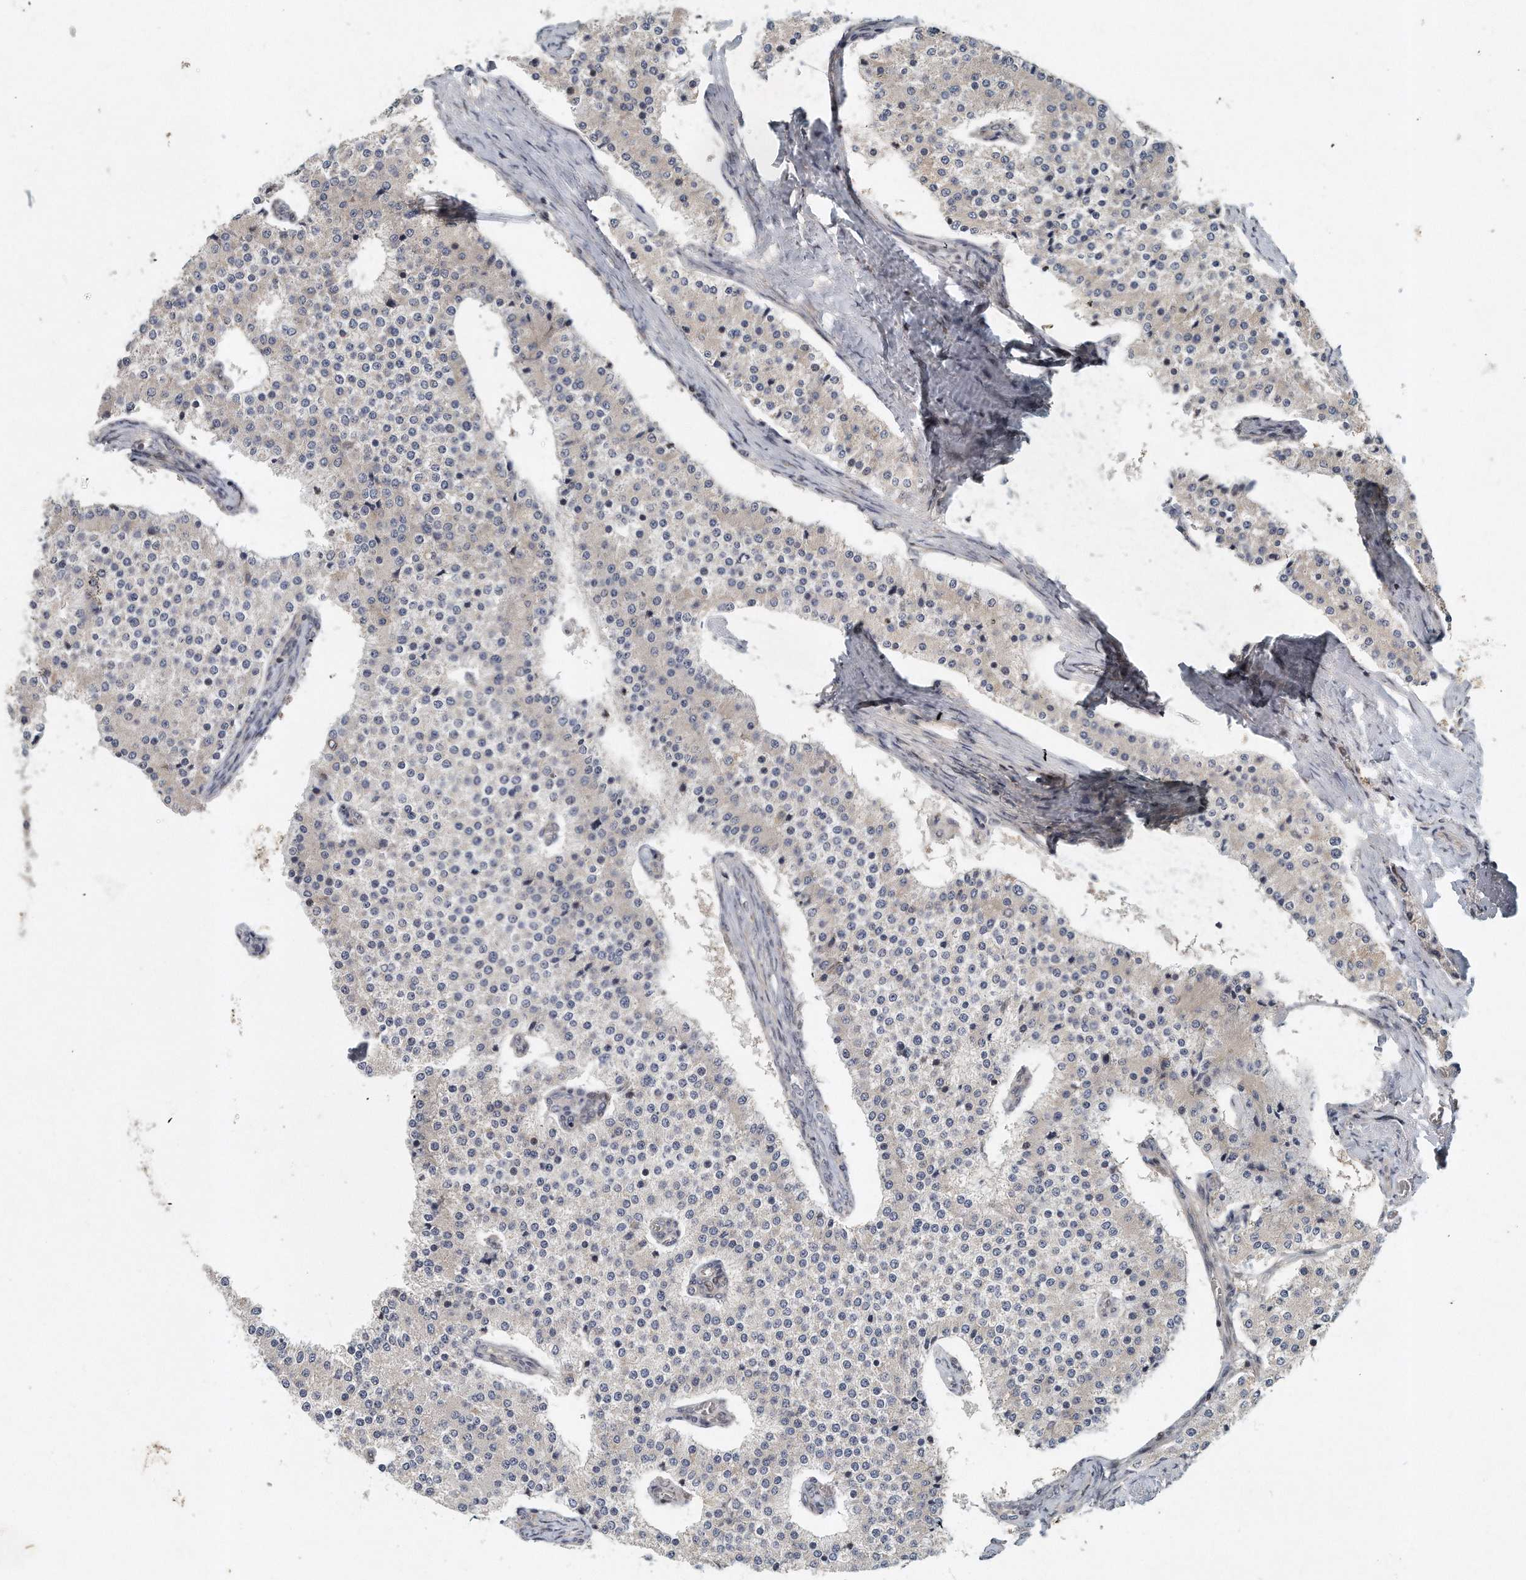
{"staining": {"intensity": "negative", "quantity": "none", "location": "none"}, "tissue": "carcinoid", "cell_type": "Tumor cells", "image_type": "cancer", "snomed": [{"axis": "morphology", "description": "Carcinoid, malignant, NOS"}, {"axis": "topography", "description": "Colon"}], "caption": "This is an immunohistochemistry image of human carcinoid. There is no positivity in tumor cells.", "gene": "PCDH8", "patient": {"sex": "female", "age": 52}}